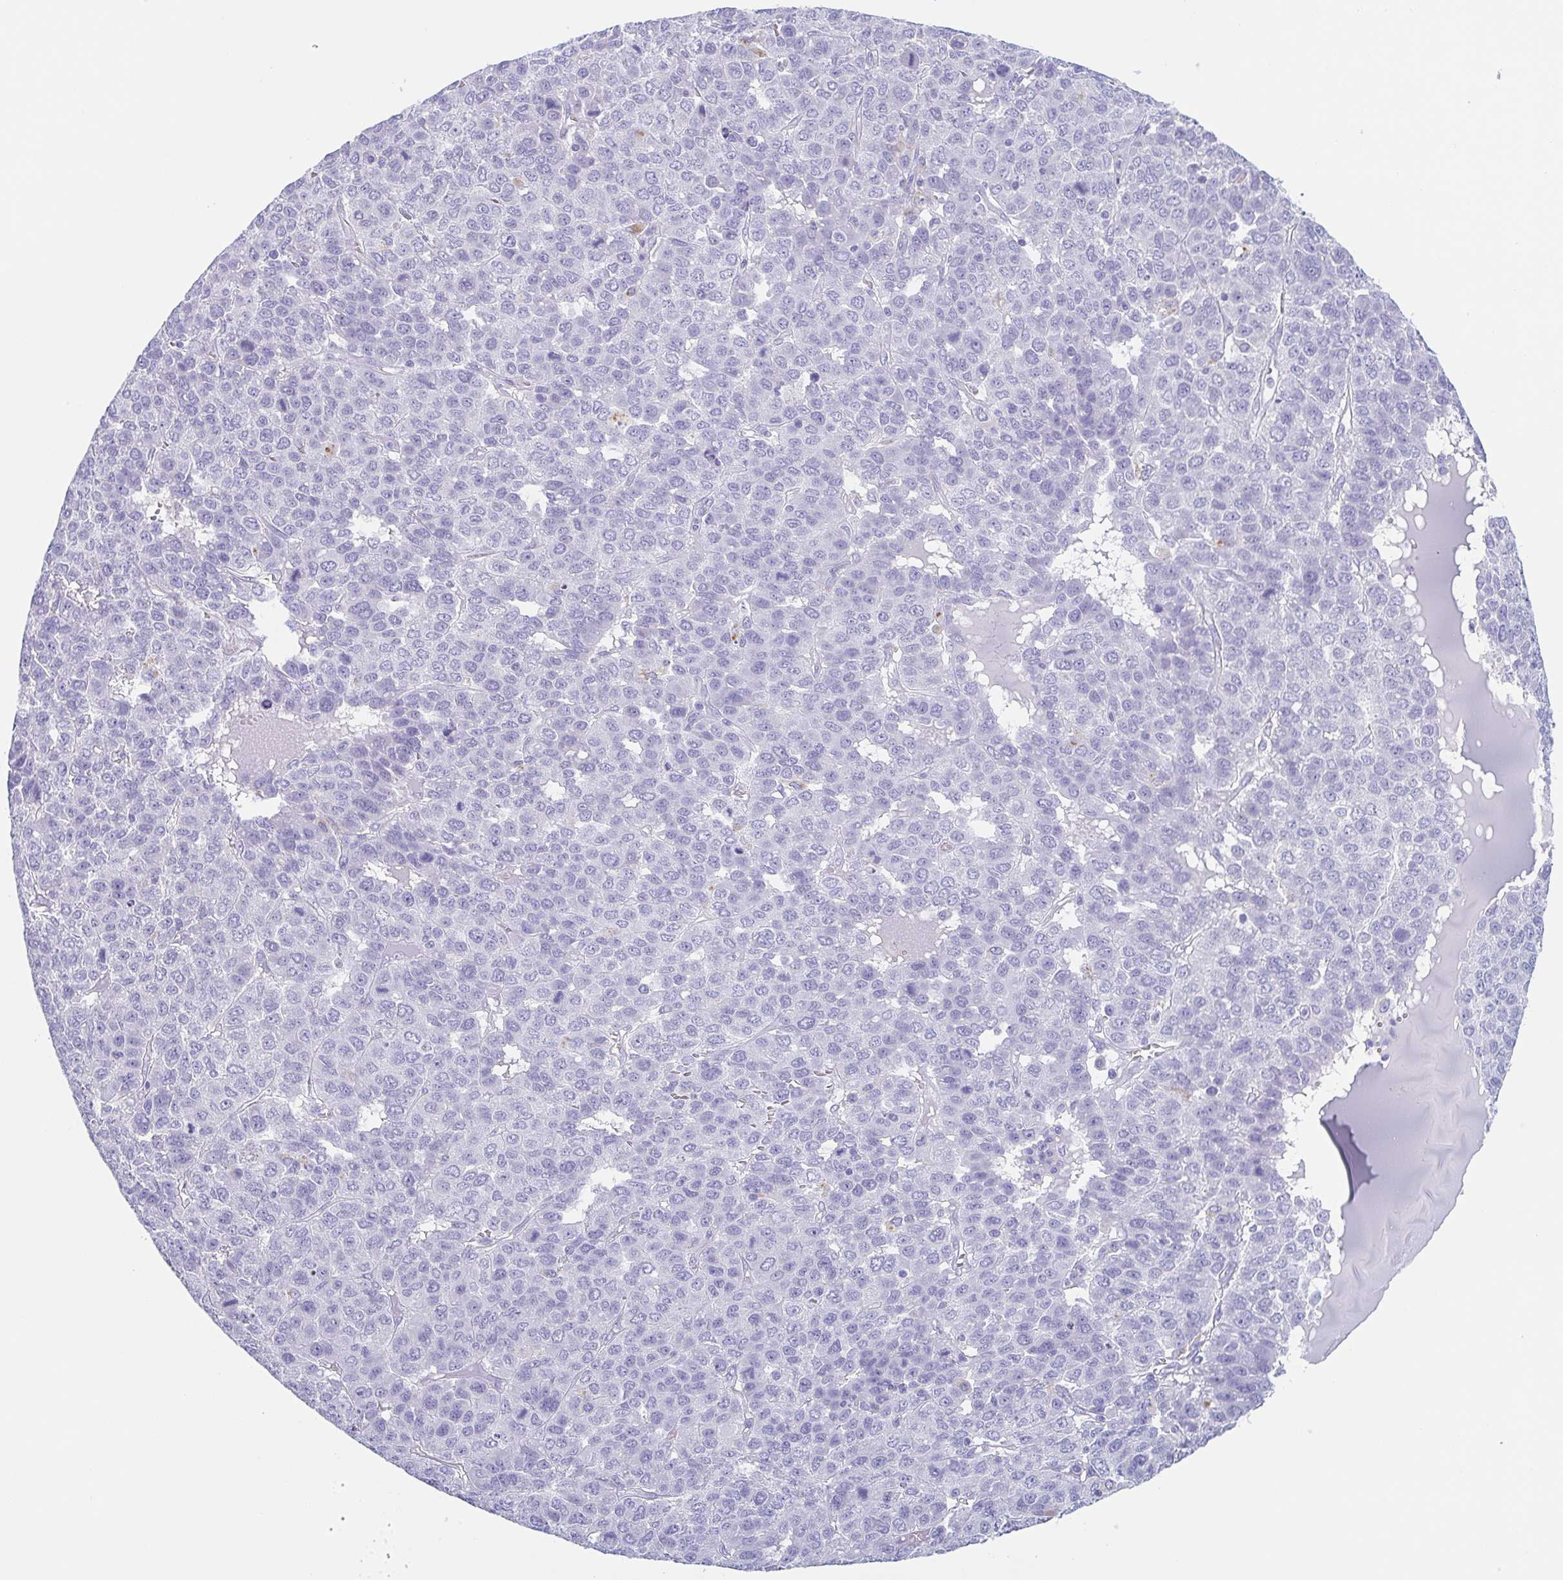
{"staining": {"intensity": "negative", "quantity": "none", "location": "none"}, "tissue": "liver cancer", "cell_type": "Tumor cells", "image_type": "cancer", "snomed": [{"axis": "morphology", "description": "Carcinoma, Hepatocellular, NOS"}, {"axis": "topography", "description": "Liver"}], "caption": "This is an IHC histopathology image of human hepatocellular carcinoma (liver). There is no positivity in tumor cells.", "gene": "TAGLN3", "patient": {"sex": "male", "age": 69}}